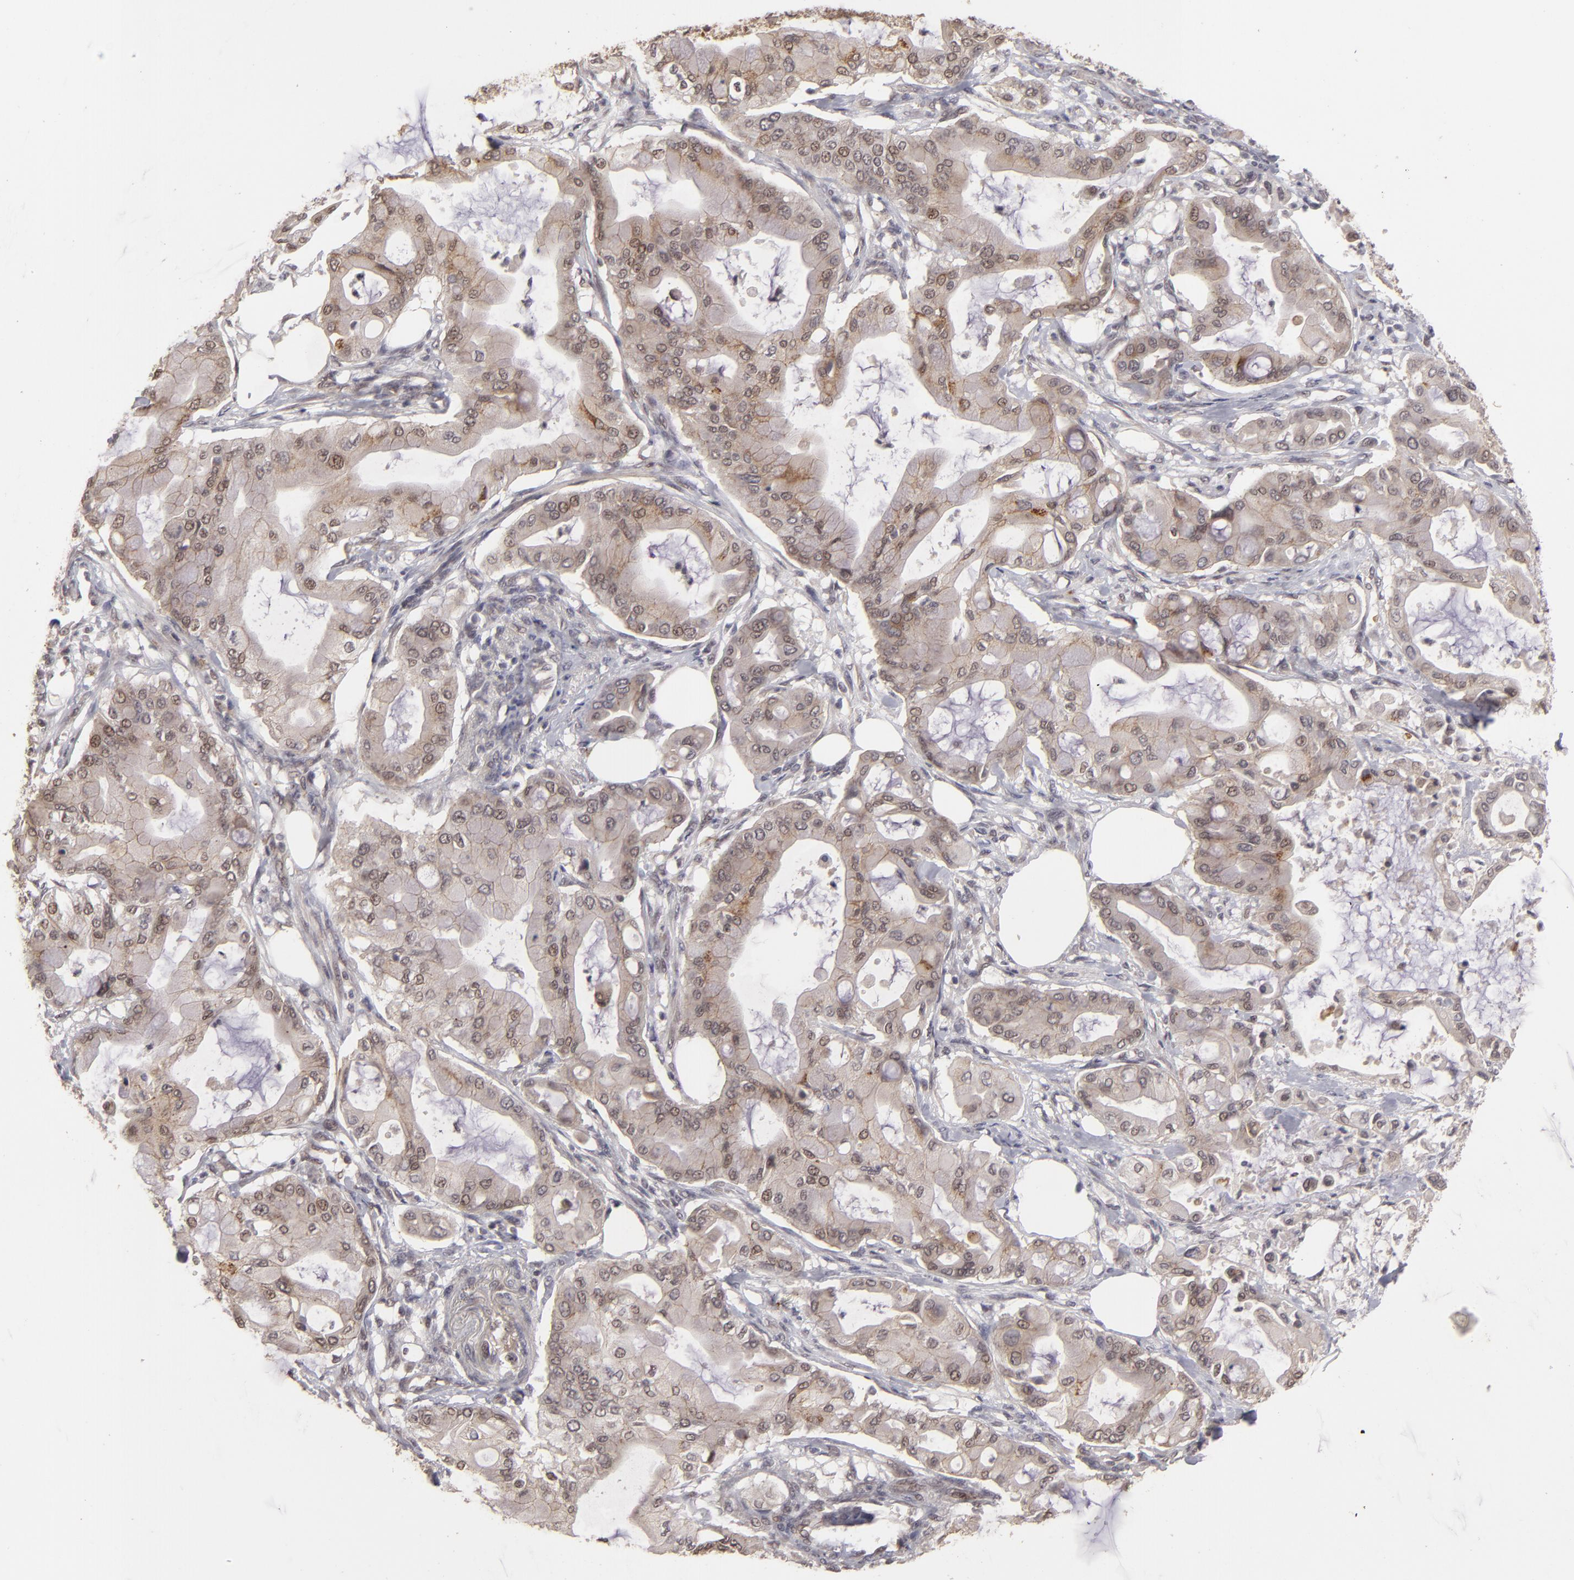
{"staining": {"intensity": "weak", "quantity": "25%-75%", "location": "cytoplasmic/membranous"}, "tissue": "pancreatic cancer", "cell_type": "Tumor cells", "image_type": "cancer", "snomed": [{"axis": "morphology", "description": "Adenocarcinoma, NOS"}, {"axis": "morphology", "description": "Adenocarcinoma, metastatic, NOS"}, {"axis": "topography", "description": "Lymph node"}, {"axis": "topography", "description": "Pancreas"}, {"axis": "topography", "description": "Duodenum"}], "caption": "This photomicrograph shows pancreatic metastatic adenocarcinoma stained with immunohistochemistry (IHC) to label a protein in brown. The cytoplasmic/membranous of tumor cells show weak positivity for the protein. Nuclei are counter-stained blue.", "gene": "DFFA", "patient": {"sex": "female", "age": 64}}